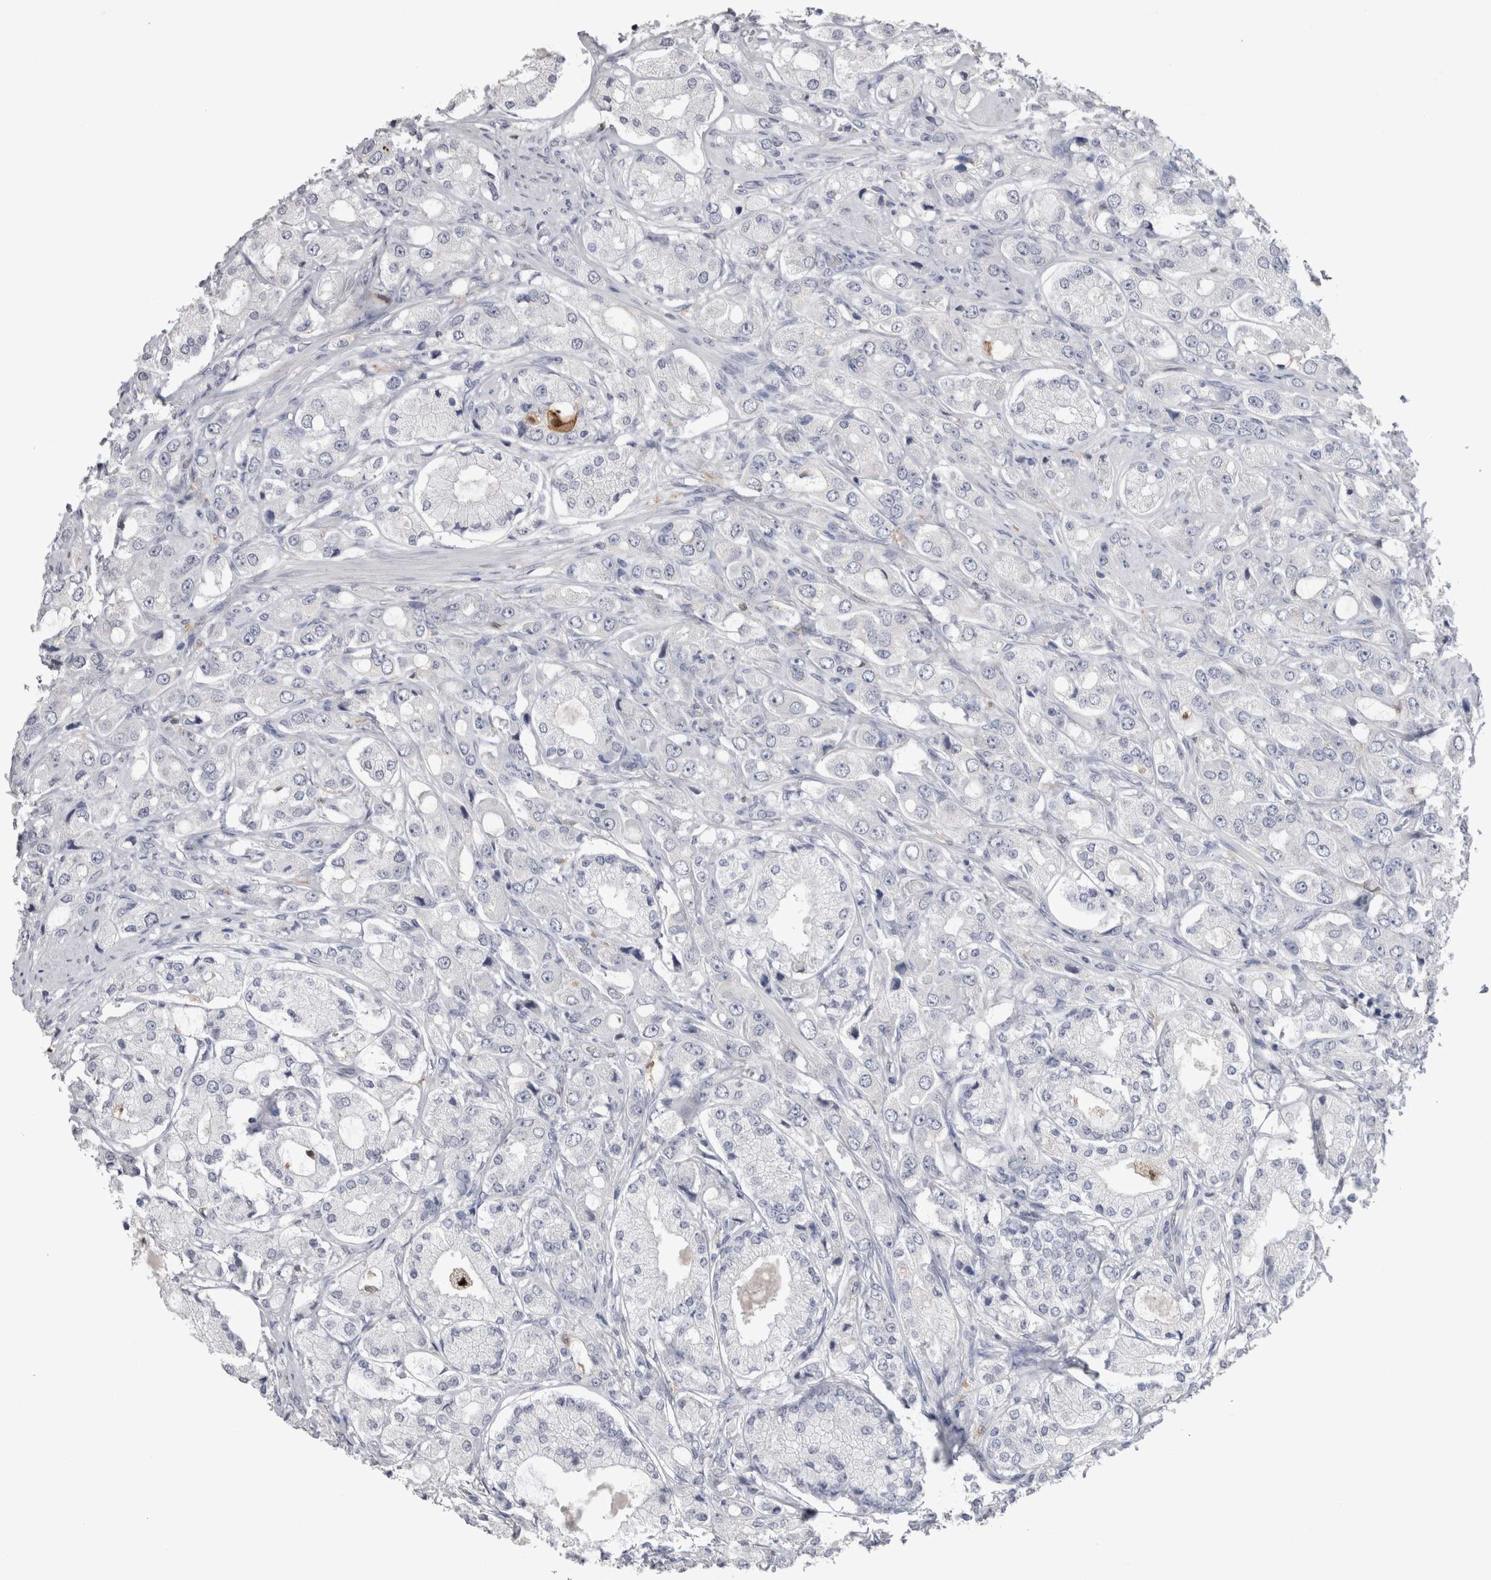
{"staining": {"intensity": "negative", "quantity": "none", "location": "none"}, "tissue": "prostate cancer", "cell_type": "Tumor cells", "image_type": "cancer", "snomed": [{"axis": "morphology", "description": "Adenocarcinoma, High grade"}, {"axis": "topography", "description": "Prostate"}], "caption": "This is a histopathology image of immunohistochemistry staining of prostate cancer (adenocarcinoma (high-grade)), which shows no expression in tumor cells.", "gene": "SUCNR1", "patient": {"sex": "male", "age": 65}}